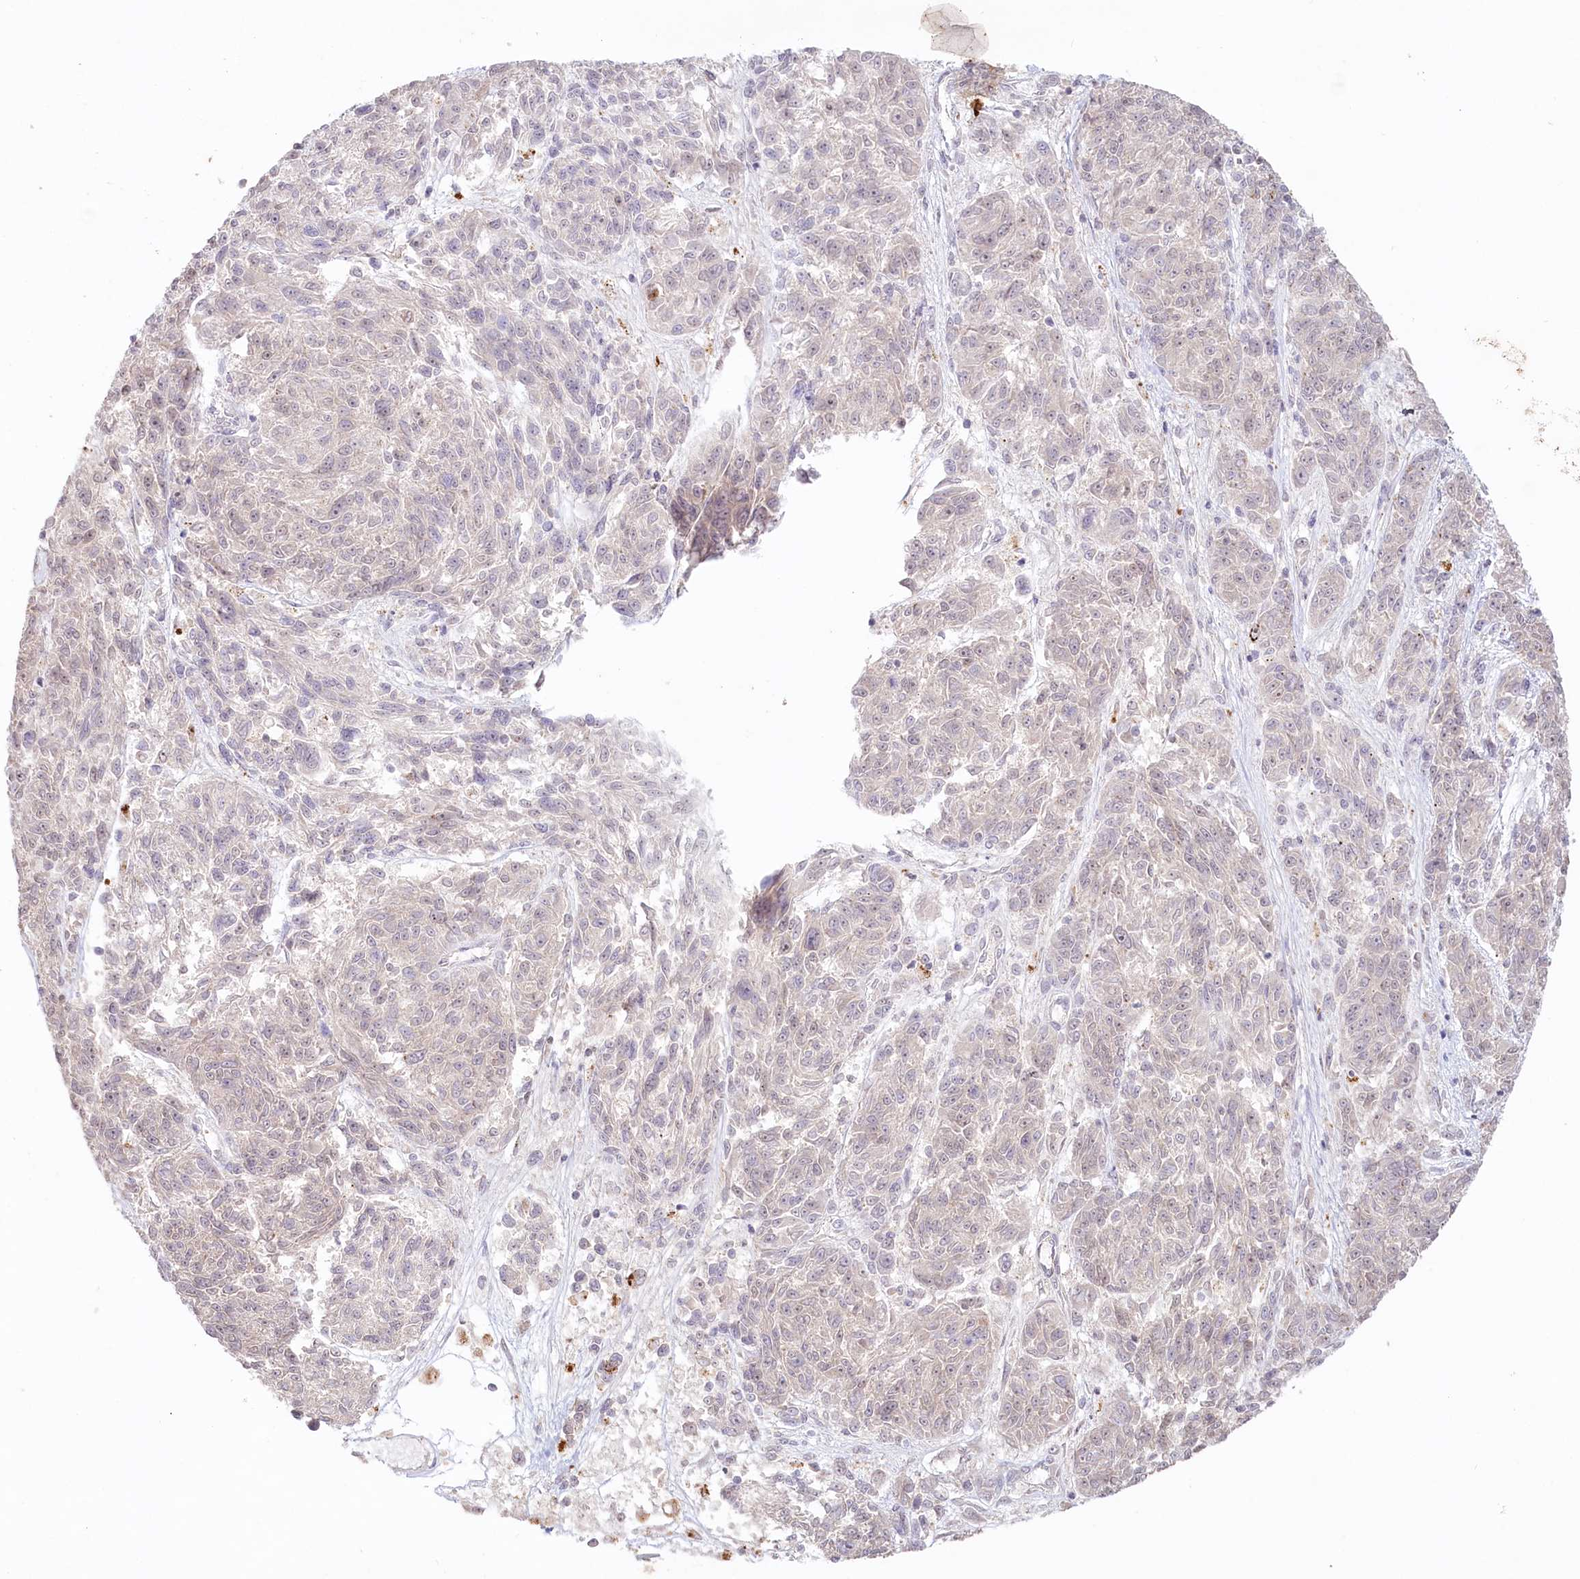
{"staining": {"intensity": "negative", "quantity": "none", "location": "none"}, "tissue": "melanoma", "cell_type": "Tumor cells", "image_type": "cancer", "snomed": [{"axis": "morphology", "description": "Malignant melanoma, NOS"}, {"axis": "topography", "description": "Skin"}], "caption": "DAB (3,3'-diaminobenzidine) immunohistochemical staining of melanoma exhibits no significant positivity in tumor cells. Brightfield microscopy of immunohistochemistry stained with DAB (brown) and hematoxylin (blue), captured at high magnification.", "gene": "PSAPL1", "patient": {"sex": "male", "age": 53}}